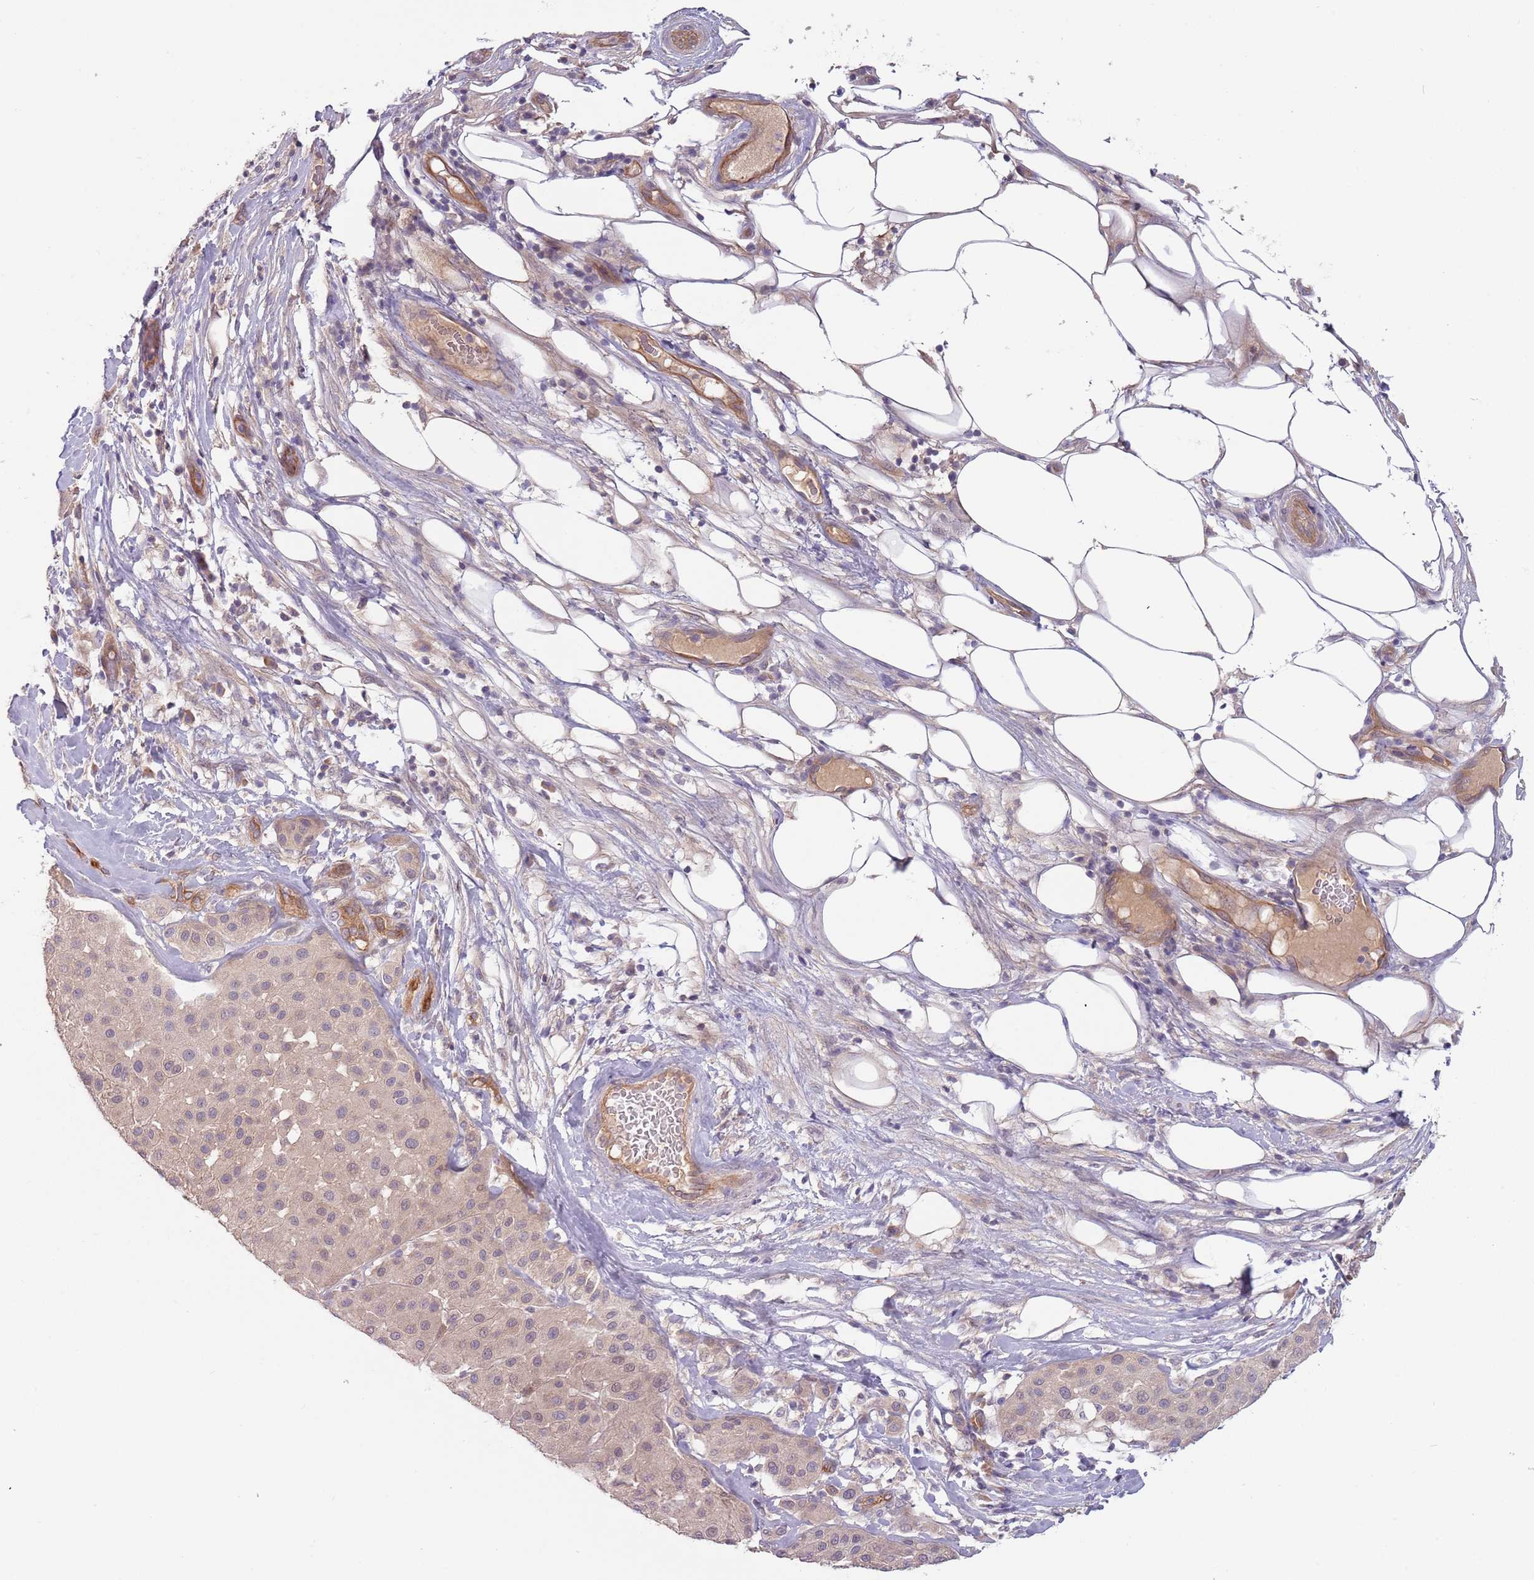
{"staining": {"intensity": "negative", "quantity": "none", "location": "none"}, "tissue": "melanoma", "cell_type": "Tumor cells", "image_type": "cancer", "snomed": [{"axis": "morphology", "description": "Malignant melanoma, Metastatic site"}, {"axis": "topography", "description": "Smooth muscle"}], "caption": "Melanoma was stained to show a protein in brown. There is no significant positivity in tumor cells. The staining is performed using DAB (3,3'-diaminobenzidine) brown chromogen with nuclei counter-stained in using hematoxylin.", "gene": "SAV1", "patient": {"sex": "male", "age": 41}}